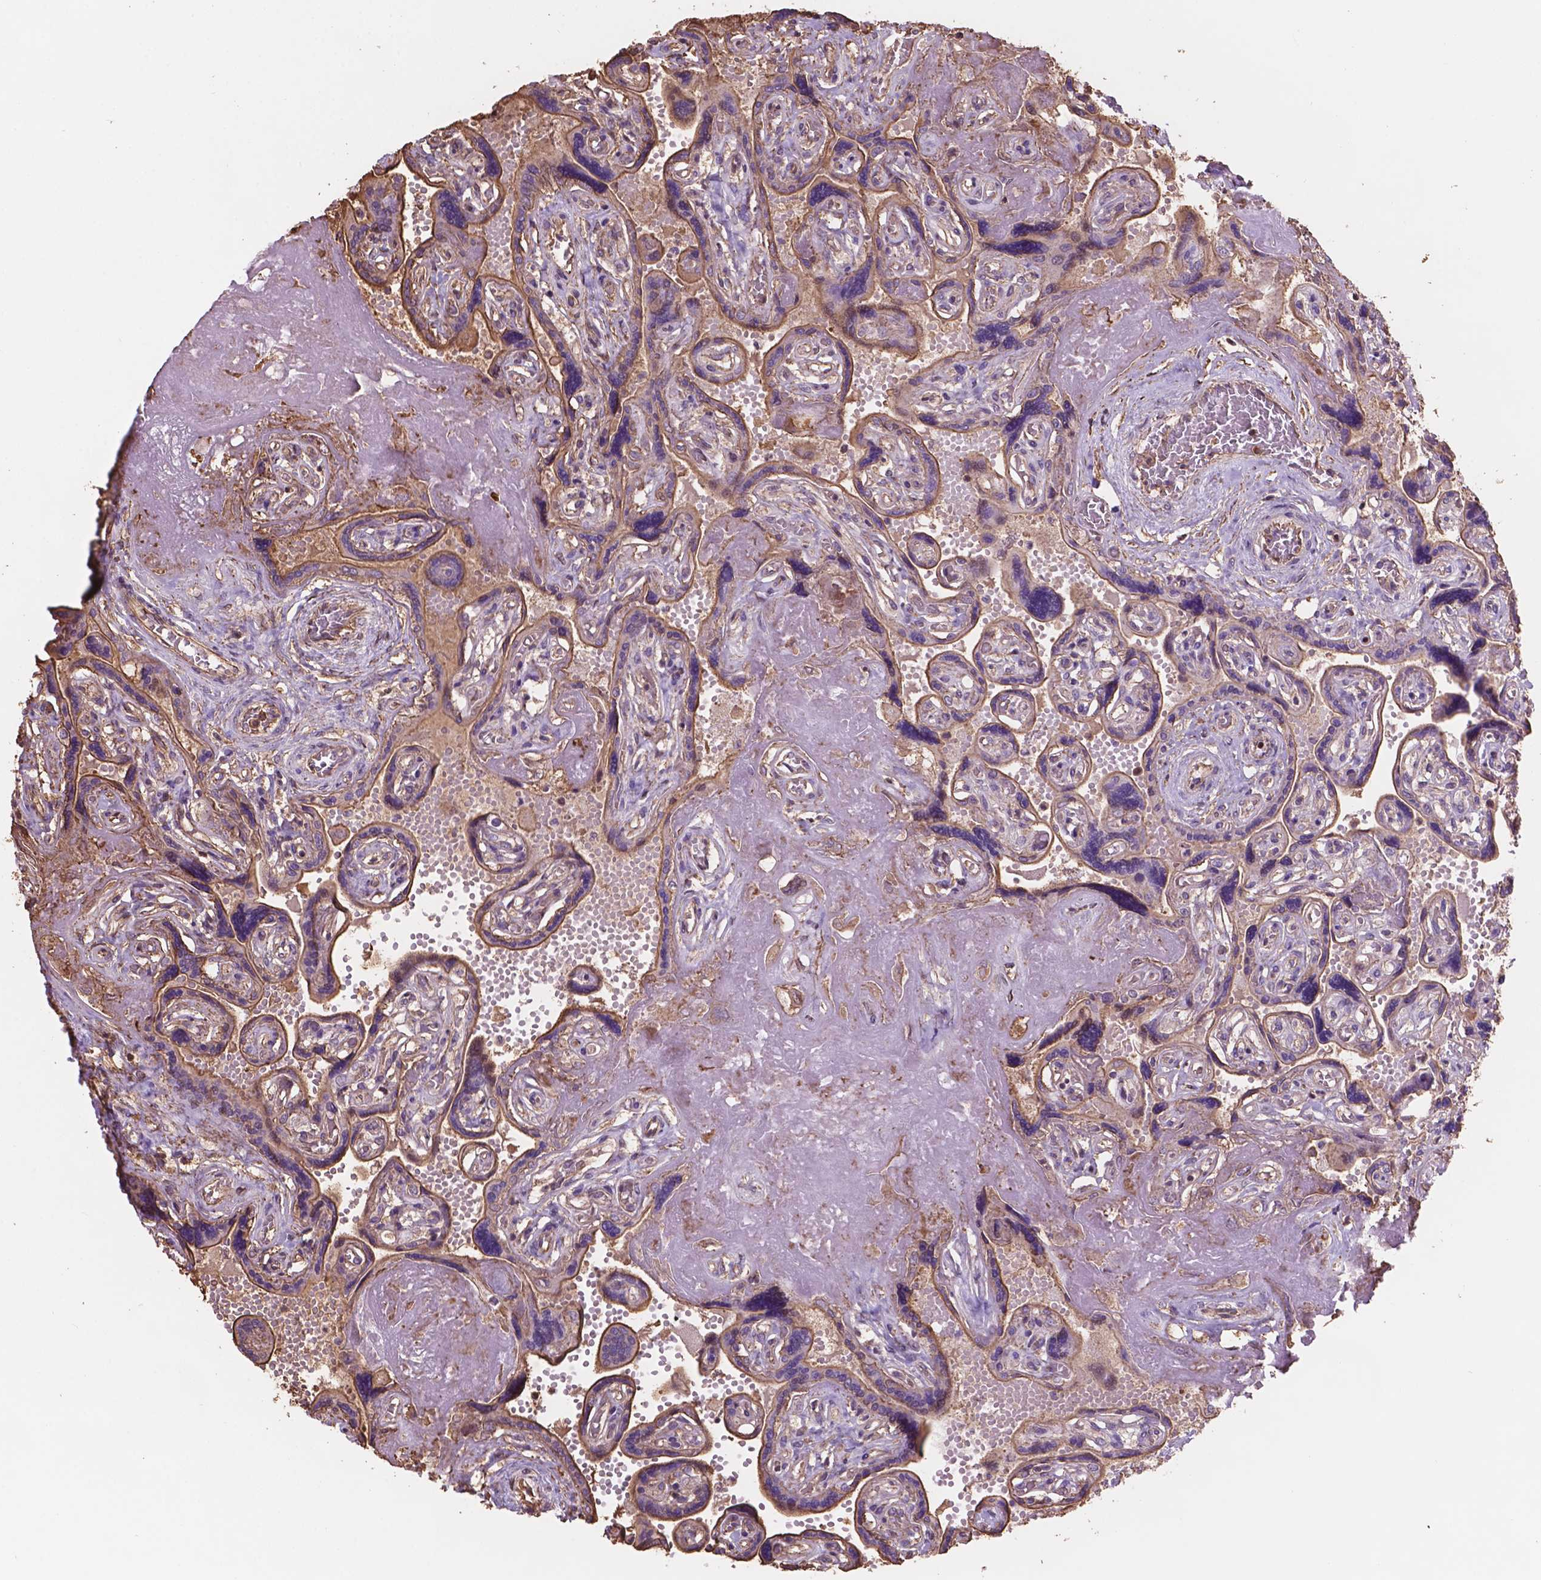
{"staining": {"intensity": "negative", "quantity": "none", "location": "none"}, "tissue": "placenta", "cell_type": "Decidual cells", "image_type": "normal", "snomed": [{"axis": "morphology", "description": "Normal tissue, NOS"}, {"axis": "topography", "description": "Placenta"}], "caption": "The micrograph demonstrates no staining of decidual cells in normal placenta. The staining was performed using DAB to visualize the protein expression in brown, while the nuclei were stained in blue with hematoxylin (Magnification: 20x).", "gene": "NIPA2", "patient": {"sex": "female", "age": 32}}